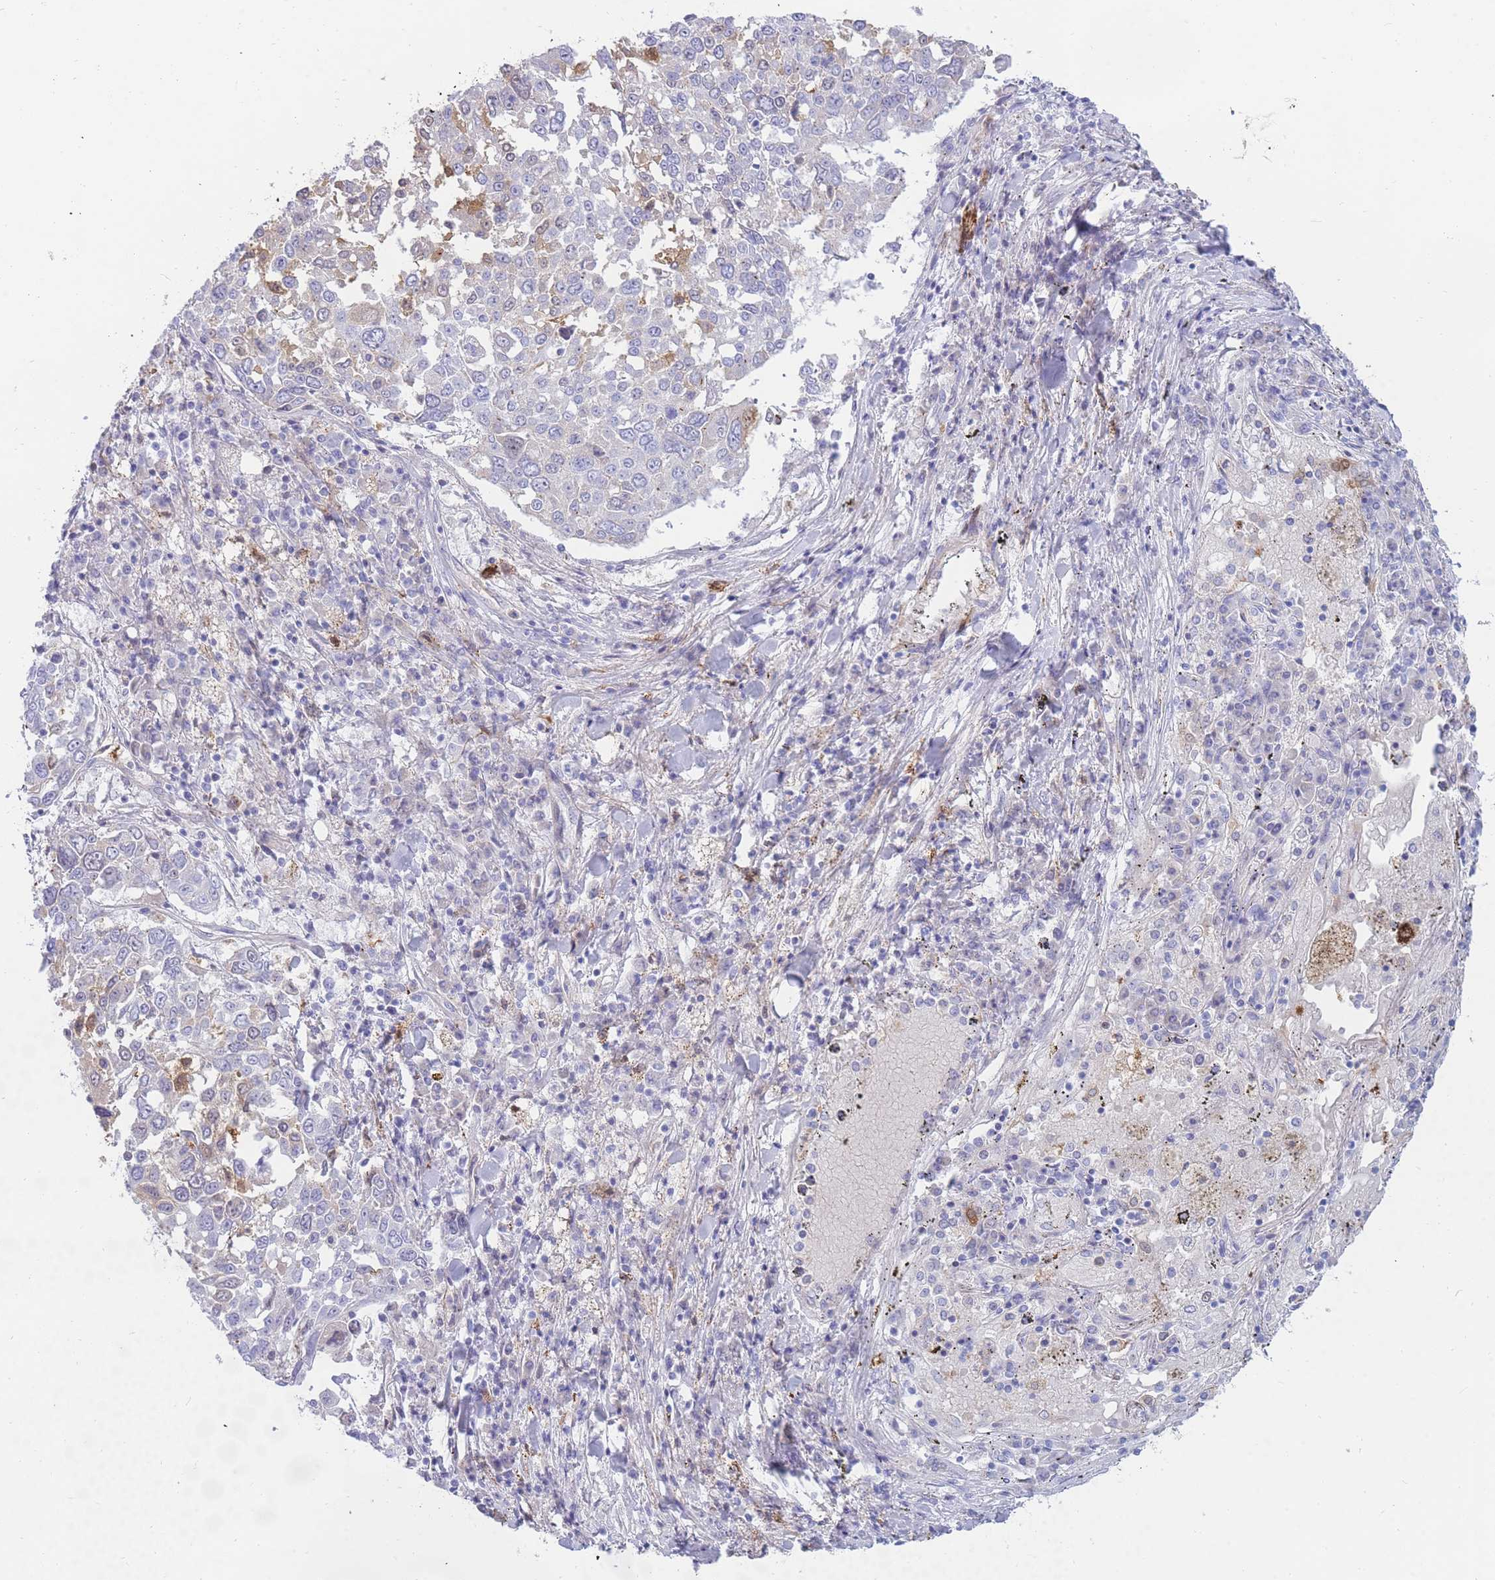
{"staining": {"intensity": "negative", "quantity": "none", "location": "none"}, "tissue": "lung cancer", "cell_type": "Tumor cells", "image_type": "cancer", "snomed": [{"axis": "morphology", "description": "Squamous cell carcinoma, NOS"}, {"axis": "topography", "description": "Lung"}], "caption": "Immunohistochemical staining of lung cancer reveals no significant expression in tumor cells.", "gene": "NKX1-2", "patient": {"sex": "male", "age": 65}}